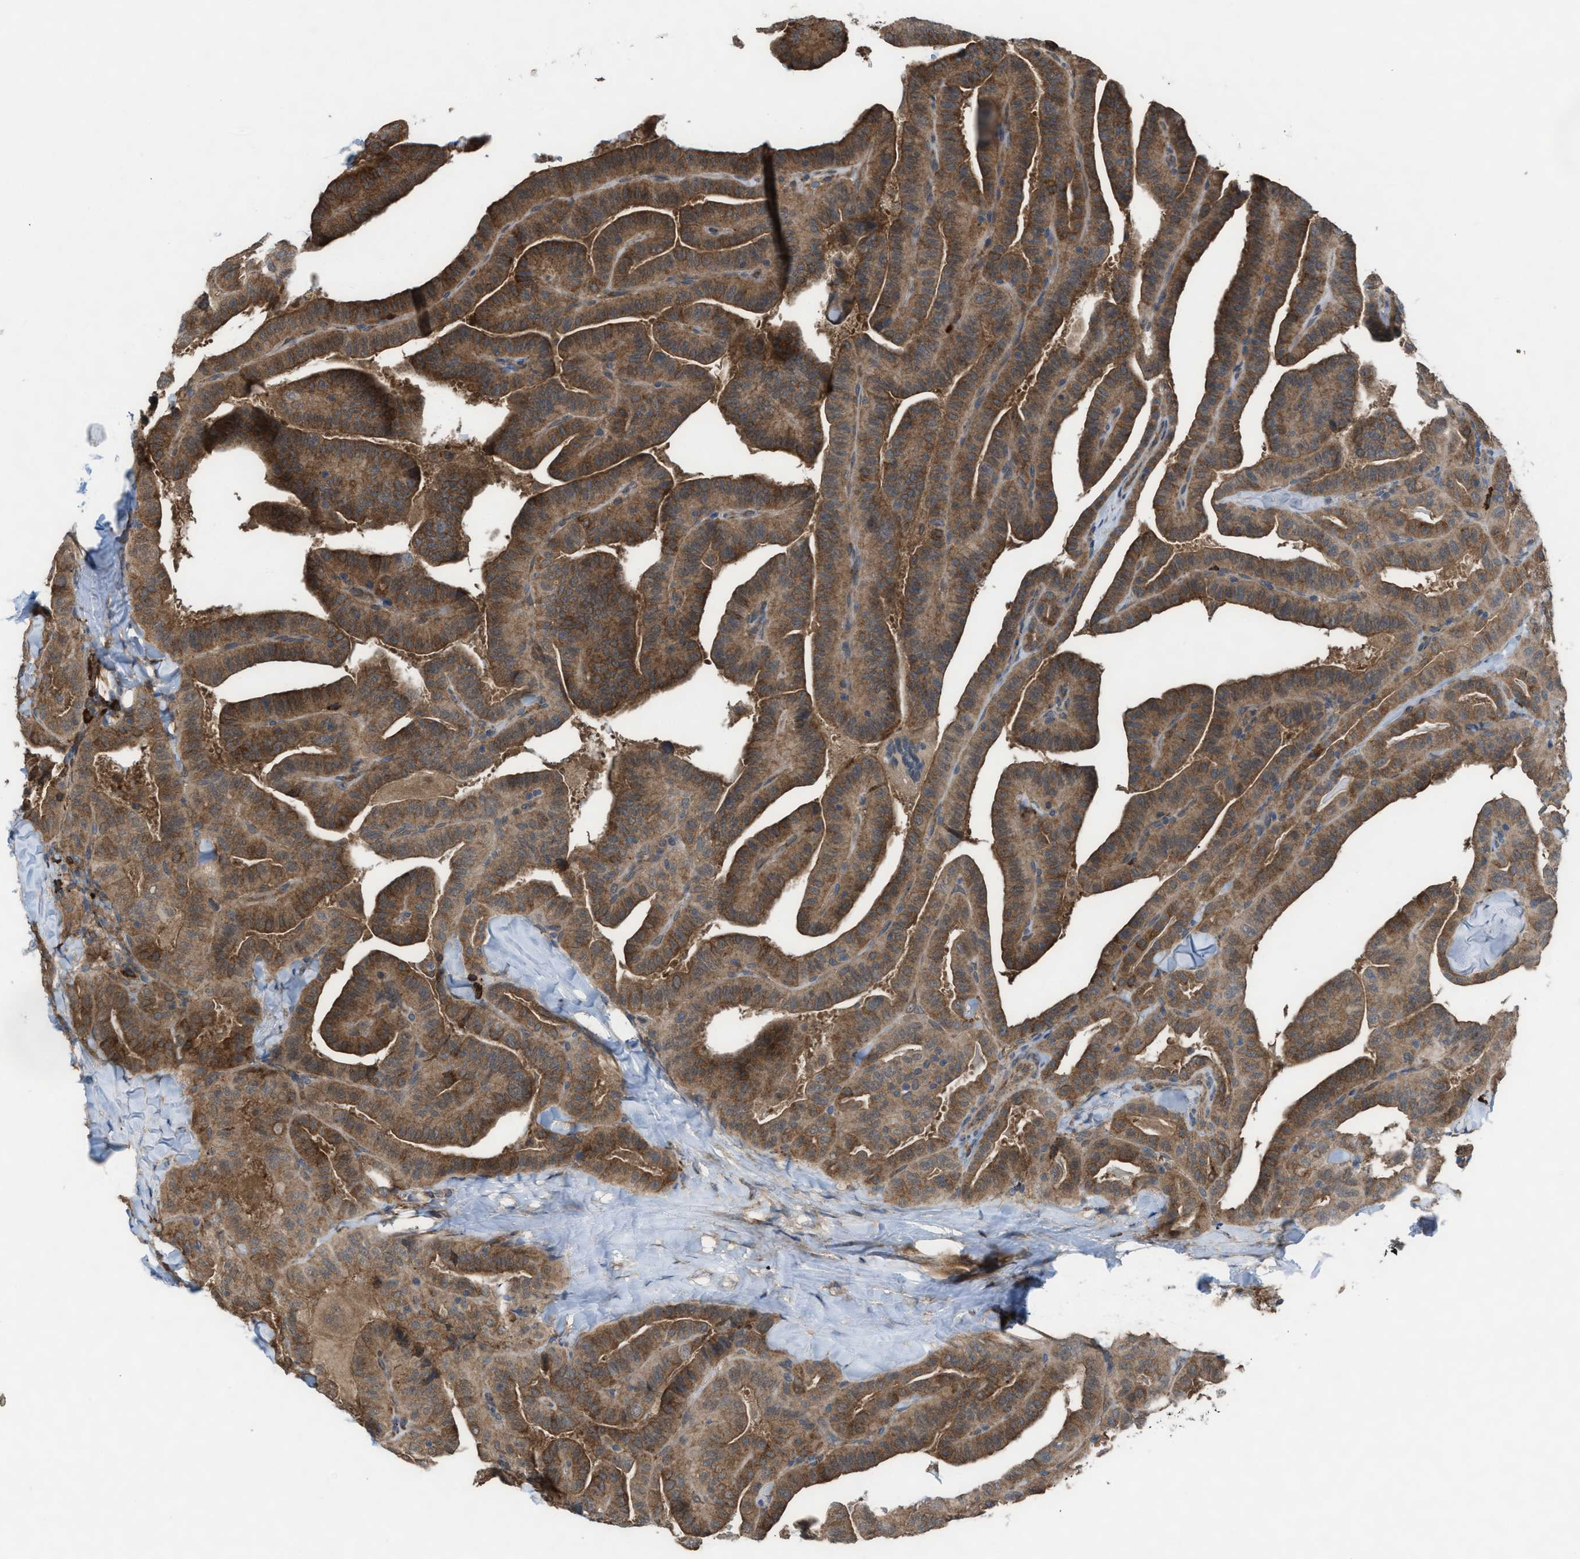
{"staining": {"intensity": "moderate", "quantity": ">75%", "location": "cytoplasmic/membranous"}, "tissue": "thyroid cancer", "cell_type": "Tumor cells", "image_type": "cancer", "snomed": [{"axis": "morphology", "description": "Papillary adenocarcinoma, NOS"}, {"axis": "topography", "description": "Thyroid gland"}], "caption": "Human thyroid cancer (papillary adenocarcinoma) stained with a protein marker reveals moderate staining in tumor cells.", "gene": "PLAA", "patient": {"sex": "male", "age": 77}}